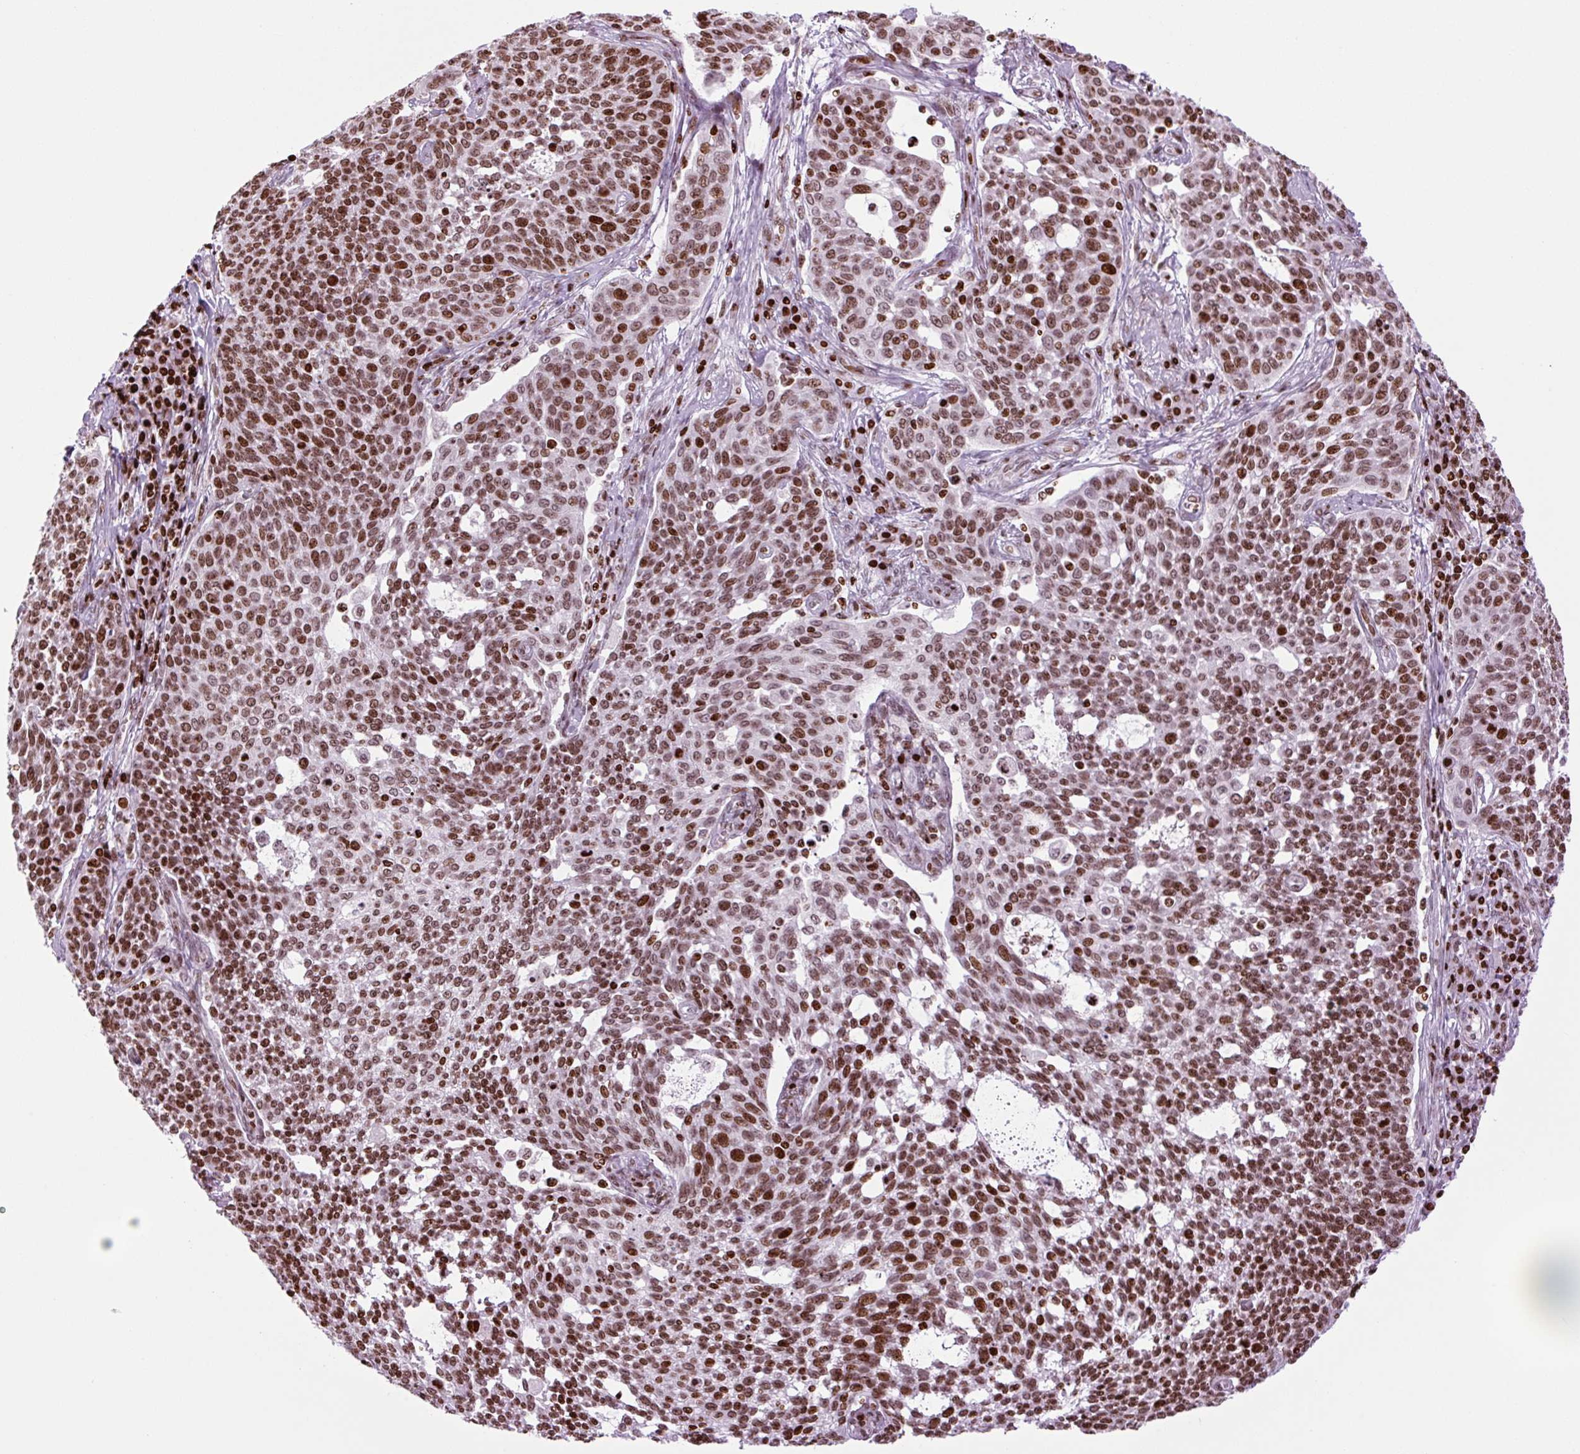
{"staining": {"intensity": "strong", "quantity": ">75%", "location": "nuclear"}, "tissue": "cervical cancer", "cell_type": "Tumor cells", "image_type": "cancer", "snomed": [{"axis": "morphology", "description": "Squamous cell carcinoma, NOS"}, {"axis": "topography", "description": "Cervix"}], "caption": "A photomicrograph of human cervical cancer (squamous cell carcinoma) stained for a protein exhibits strong nuclear brown staining in tumor cells.", "gene": "H1-3", "patient": {"sex": "female", "age": 34}}